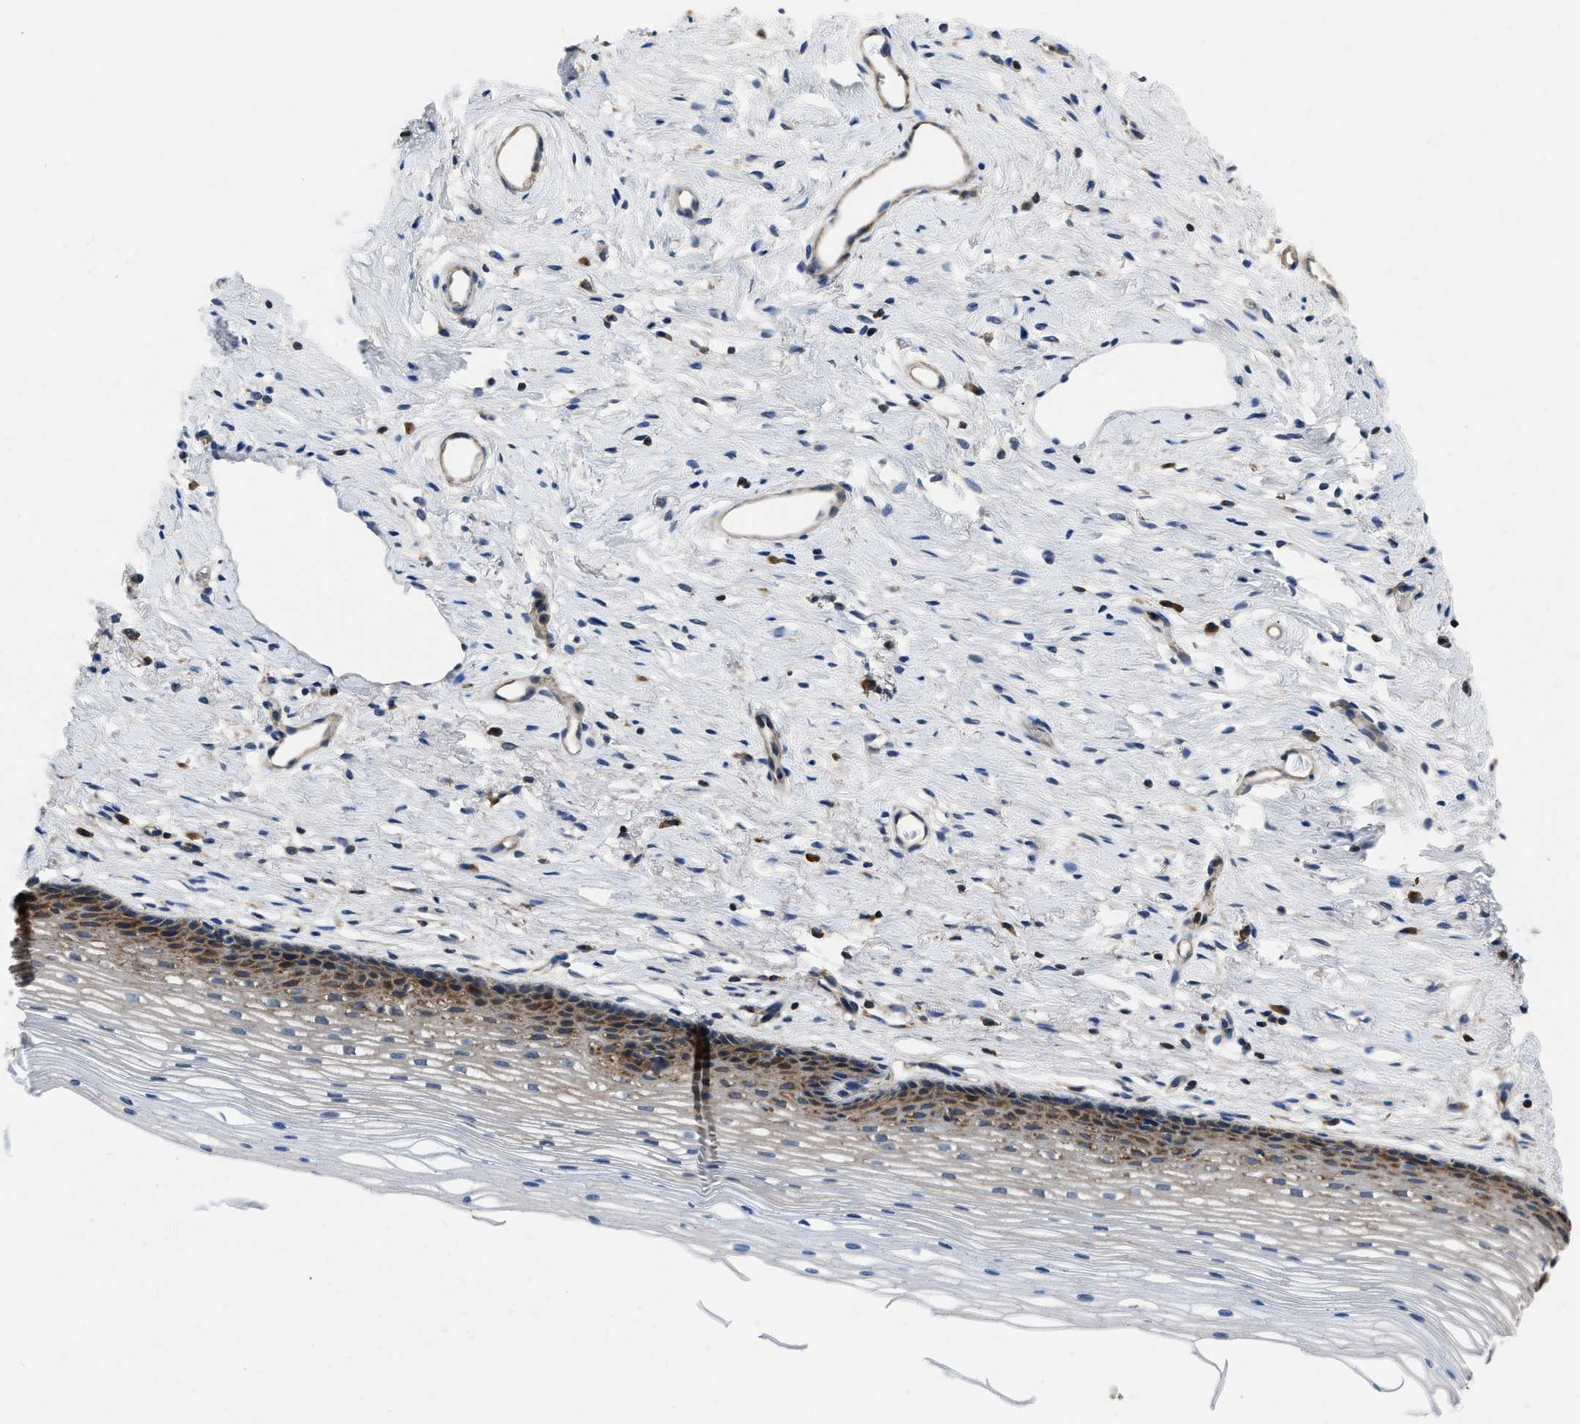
{"staining": {"intensity": "weak", "quantity": ">75%", "location": "cytoplasmic/membranous"}, "tissue": "cervix", "cell_type": "Glandular cells", "image_type": "normal", "snomed": [{"axis": "morphology", "description": "Normal tissue, NOS"}, {"axis": "topography", "description": "Cervix"}], "caption": "This histopathology image shows immunohistochemistry (IHC) staining of unremarkable human cervix, with low weak cytoplasmic/membranous expression in about >75% of glandular cells.", "gene": "YARS1", "patient": {"sex": "female", "age": 77}}